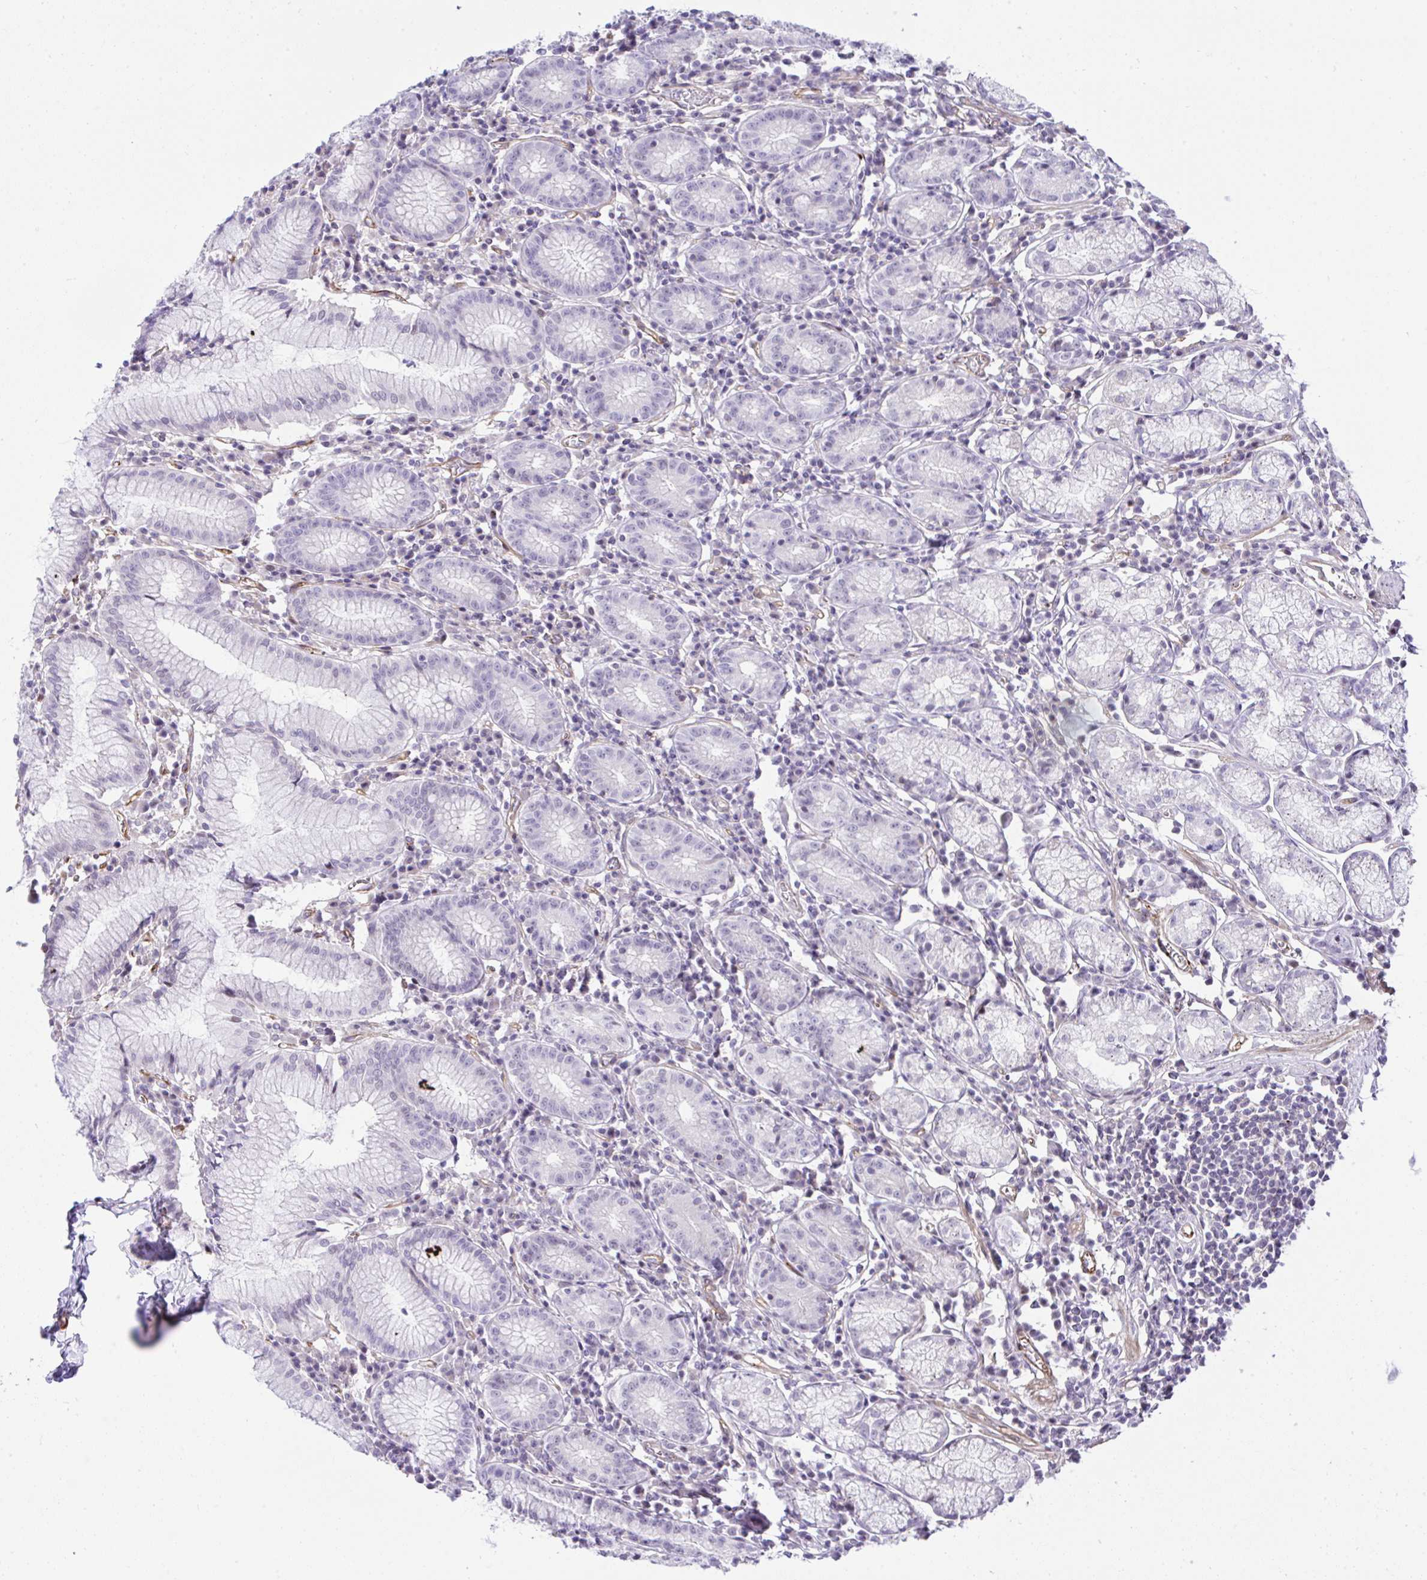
{"staining": {"intensity": "strong", "quantity": "<25%", "location": "cytoplasmic/membranous"}, "tissue": "stomach", "cell_type": "Glandular cells", "image_type": "normal", "snomed": [{"axis": "morphology", "description": "Normal tissue, NOS"}, {"axis": "topography", "description": "Stomach"}], "caption": "IHC (DAB (3,3'-diaminobenzidine)) staining of unremarkable stomach shows strong cytoplasmic/membranous protein positivity in about <25% of glandular cells. Using DAB (3,3'-diaminobenzidine) (brown) and hematoxylin (blue) stains, captured at high magnification using brightfield microscopy.", "gene": "FBXO34", "patient": {"sex": "male", "age": 55}}